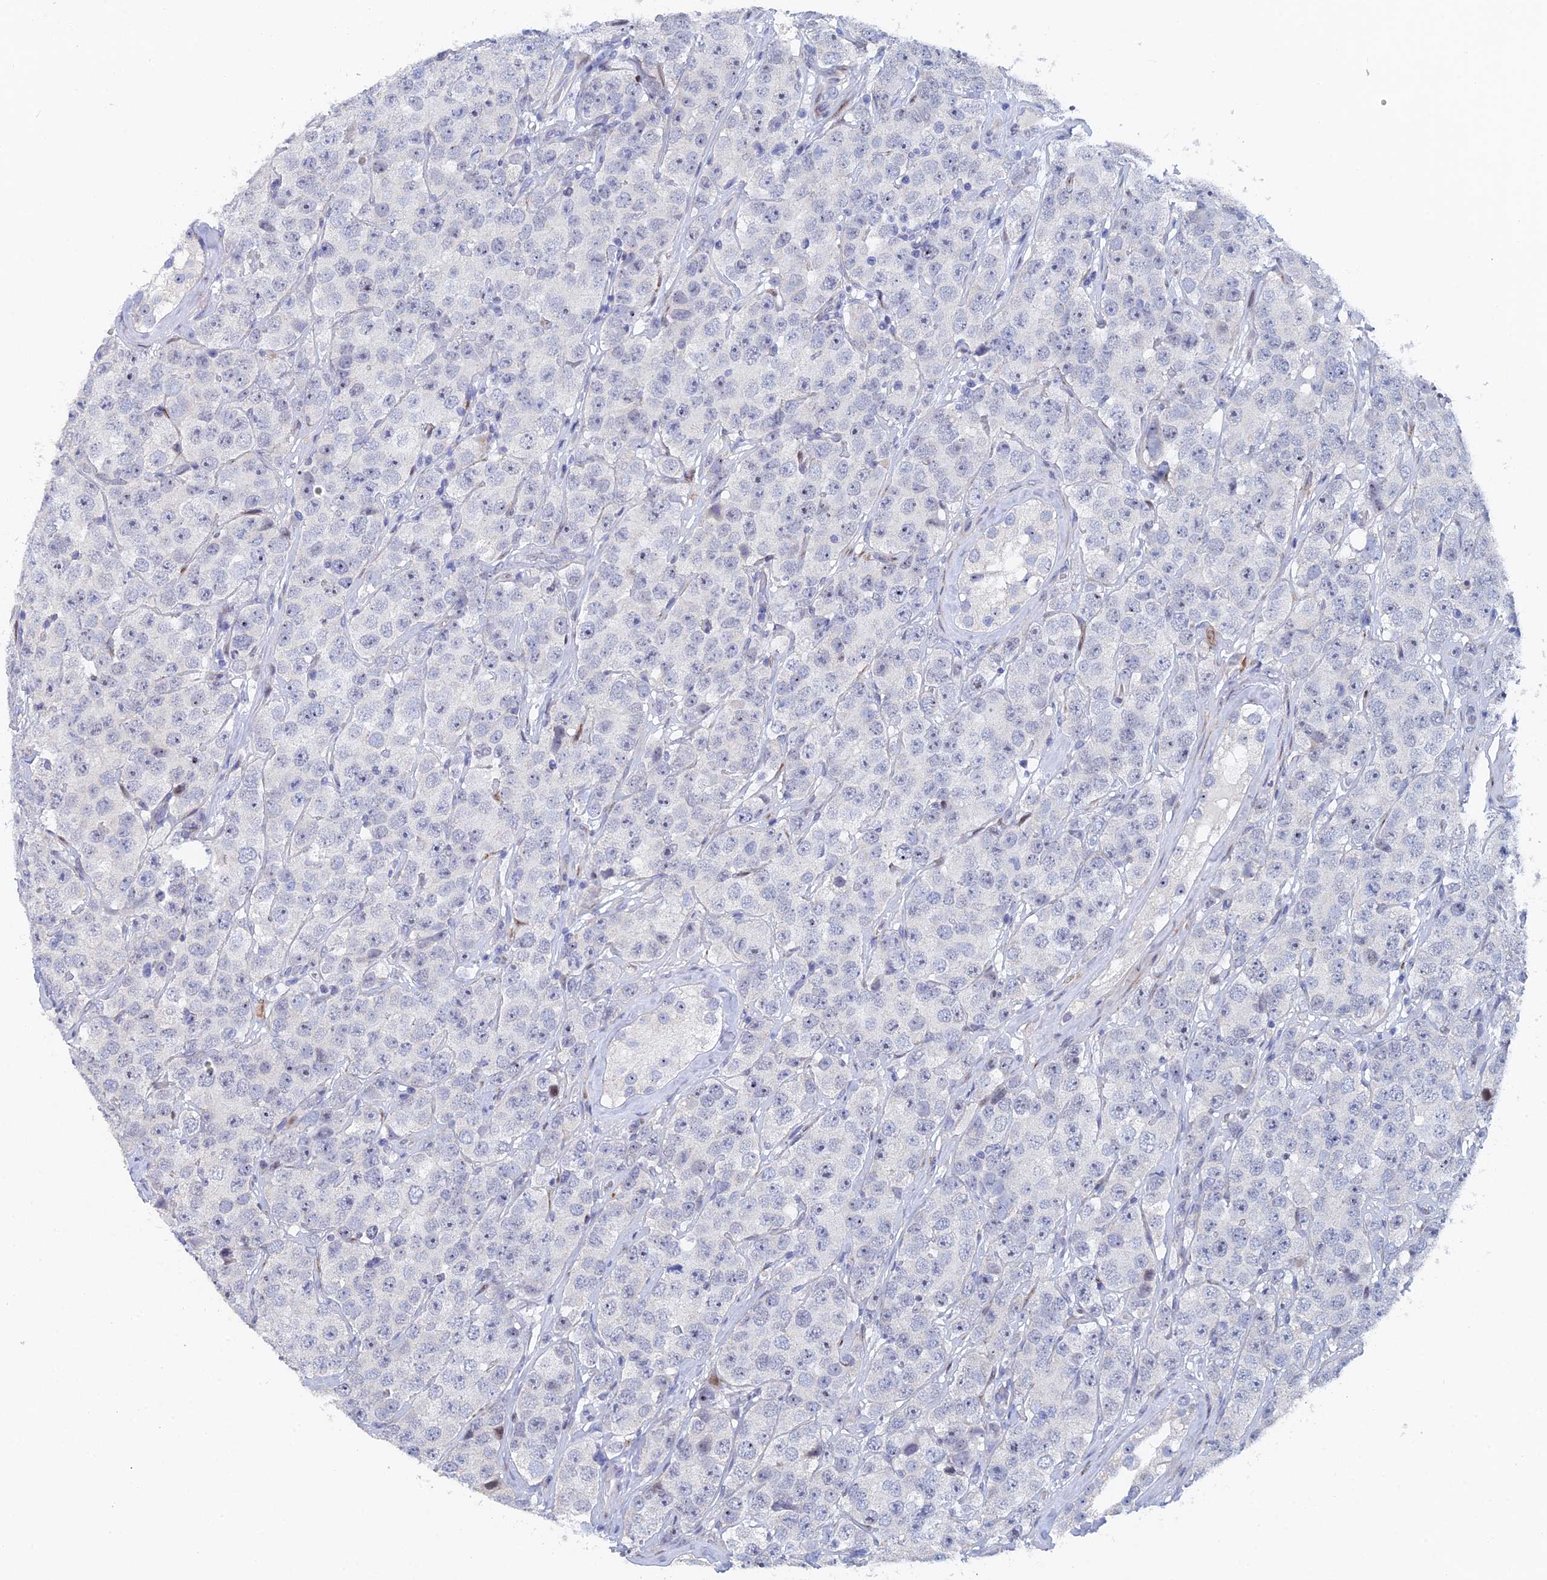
{"staining": {"intensity": "negative", "quantity": "none", "location": "none"}, "tissue": "testis cancer", "cell_type": "Tumor cells", "image_type": "cancer", "snomed": [{"axis": "morphology", "description": "Seminoma, NOS"}, {"axis": "topography", "description": "Testis"}], "caption": "A high-resolution photomicrograph shows IHC staining of testis seminoma, which shows no significant expression in tumor cells. (DAB immunohistochemistry (IHC) visualized using brightfield microscopy, high magnification).", "gene": "DRGX", "patient": {"sex": "male", "age": 28}}